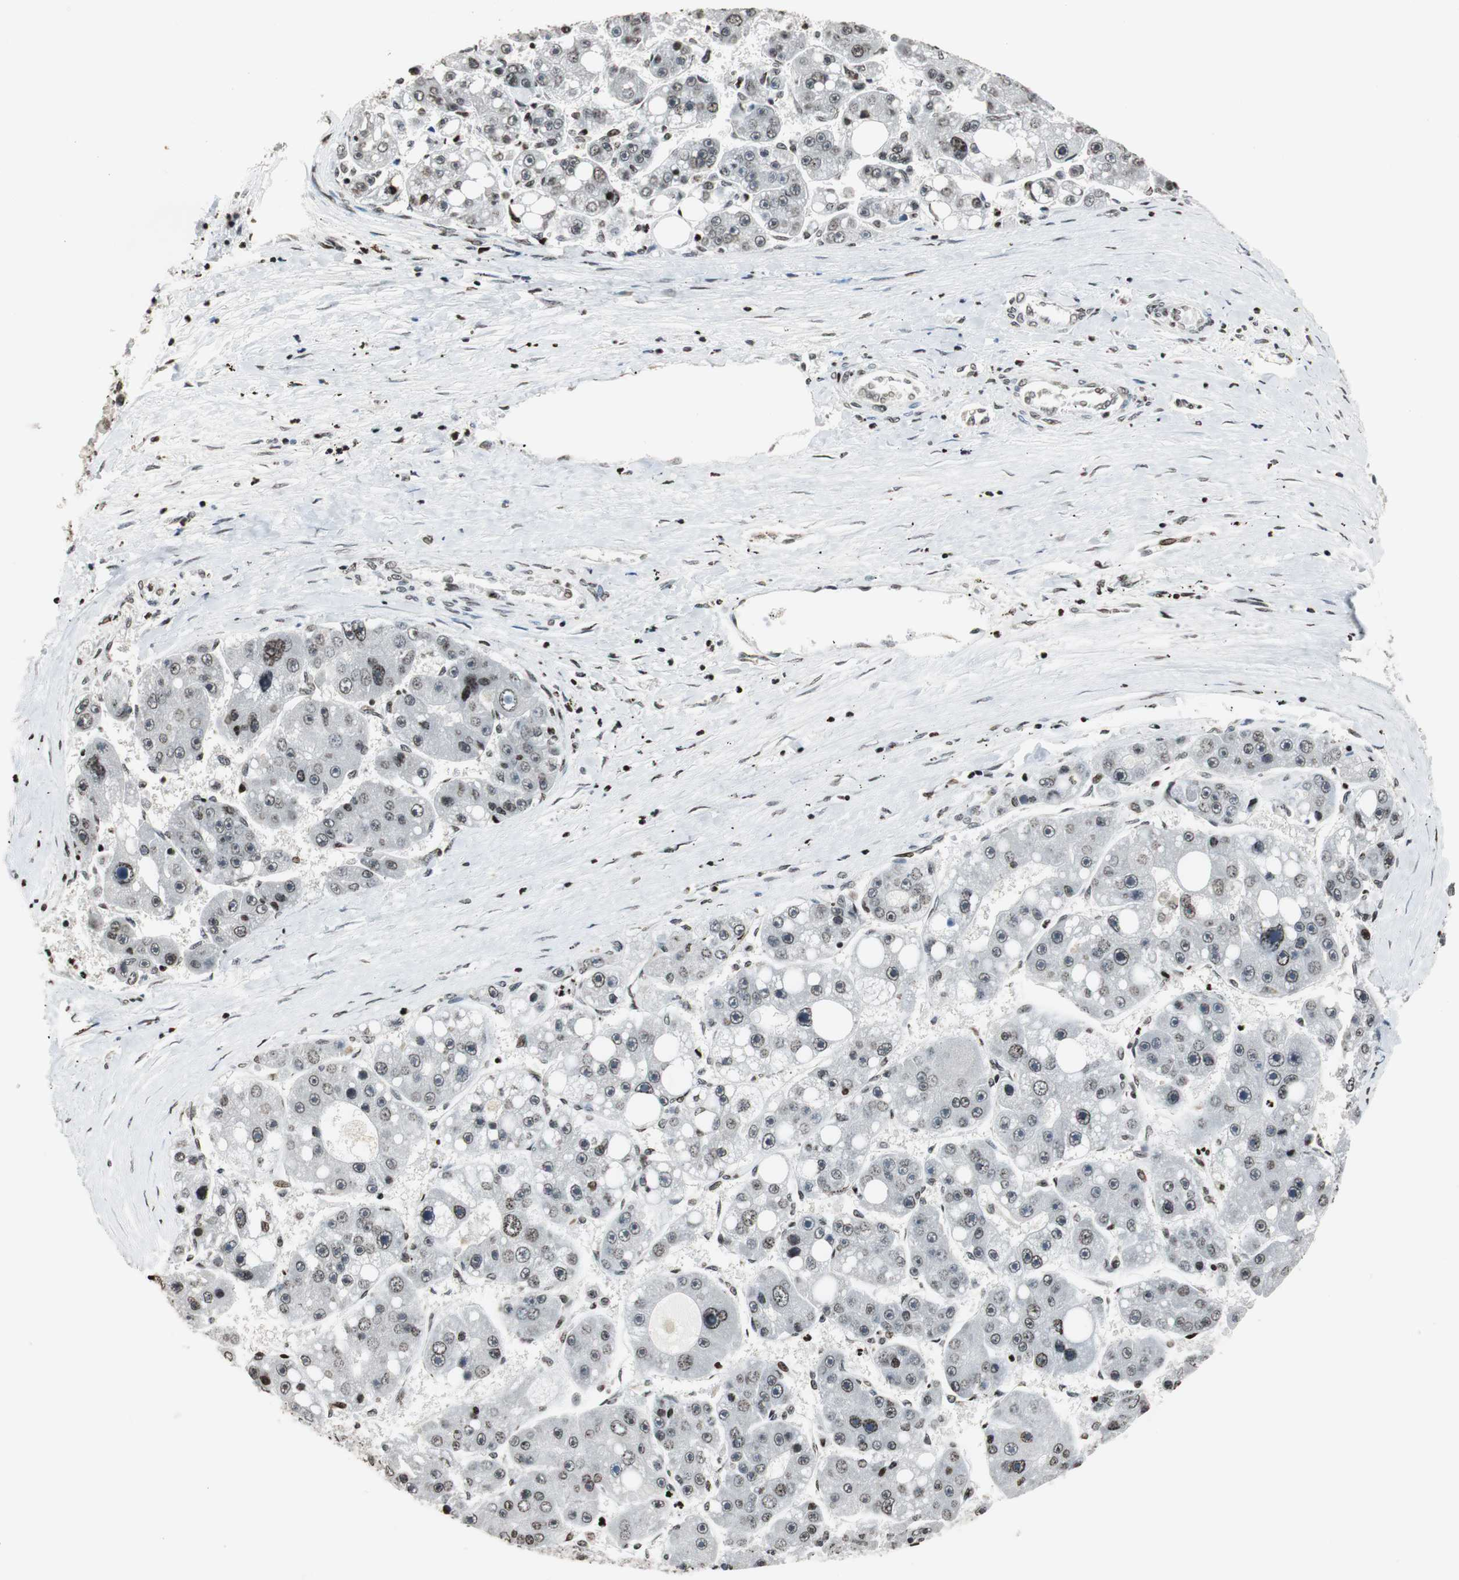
{"staining": {"intensity": "strong", "quantity": "25%-75%", "location": "nuclear"}, "tissue": "liver cancer", "cell_type": "Tumor cells", "image_type": "cancer", "snomed": [{"axis": "morphology", "description": "Carcinoma, Hepatocellular, NOS"}, {"axis": "topography", "description": "Liver"}], "caption": "IHC micrograph of human liver cancer (hepatocellular carcinoma) stained for a protein (brown), which displays high levels of strong nuclear staining in about 25%-75% of tumor cells.", "gene": "PAXIP1", "patient": {"sex": "female", "age": 61}}